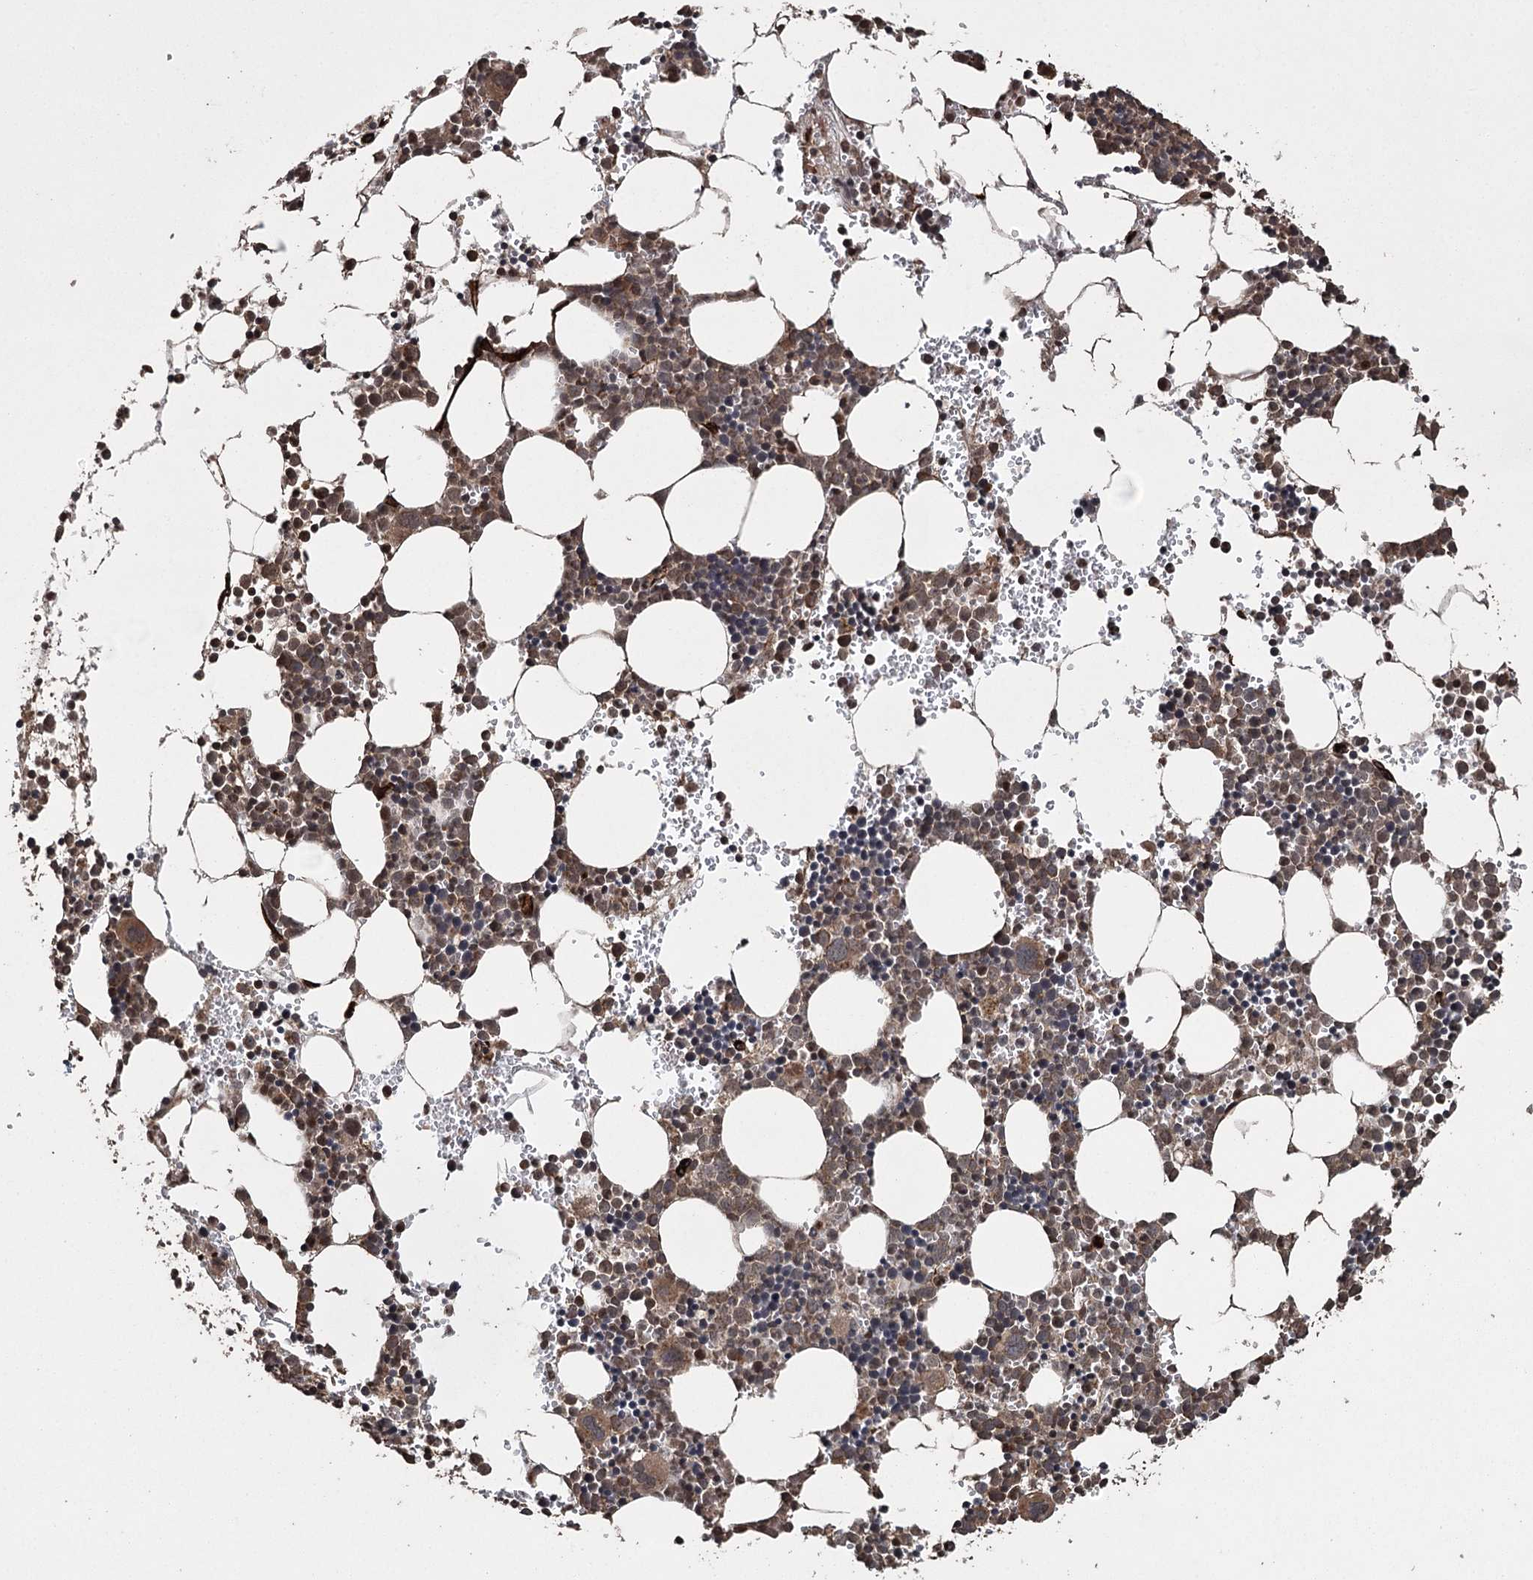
{"staining": {"intensity": "moderate", "quantity": "25%-75%", "location": "cytoplasmic/membranous,nuclear"}, "tissue": "bone marrow", "cell_type": "Hematopoietic cells", "image_type": "normal", "snomed": [{"axis": "morphology", "description": "Normal tissue, NOS"}, {"axis": "topography", "description": "Bone marrow"}], "caption": "Immunohistochemical staining of normal bone marrow shows medium levels of moderate cytoplasmic/membranous,nuclear positivity in about 25%-75% of hematopoietic cells. The staining was performed using DAB, with brown indicating positive protein expression. Nuclei are stained blue with hematoxylin.", "gene": "RPAP3", "patient": {"sex": "female", "age": 89}}